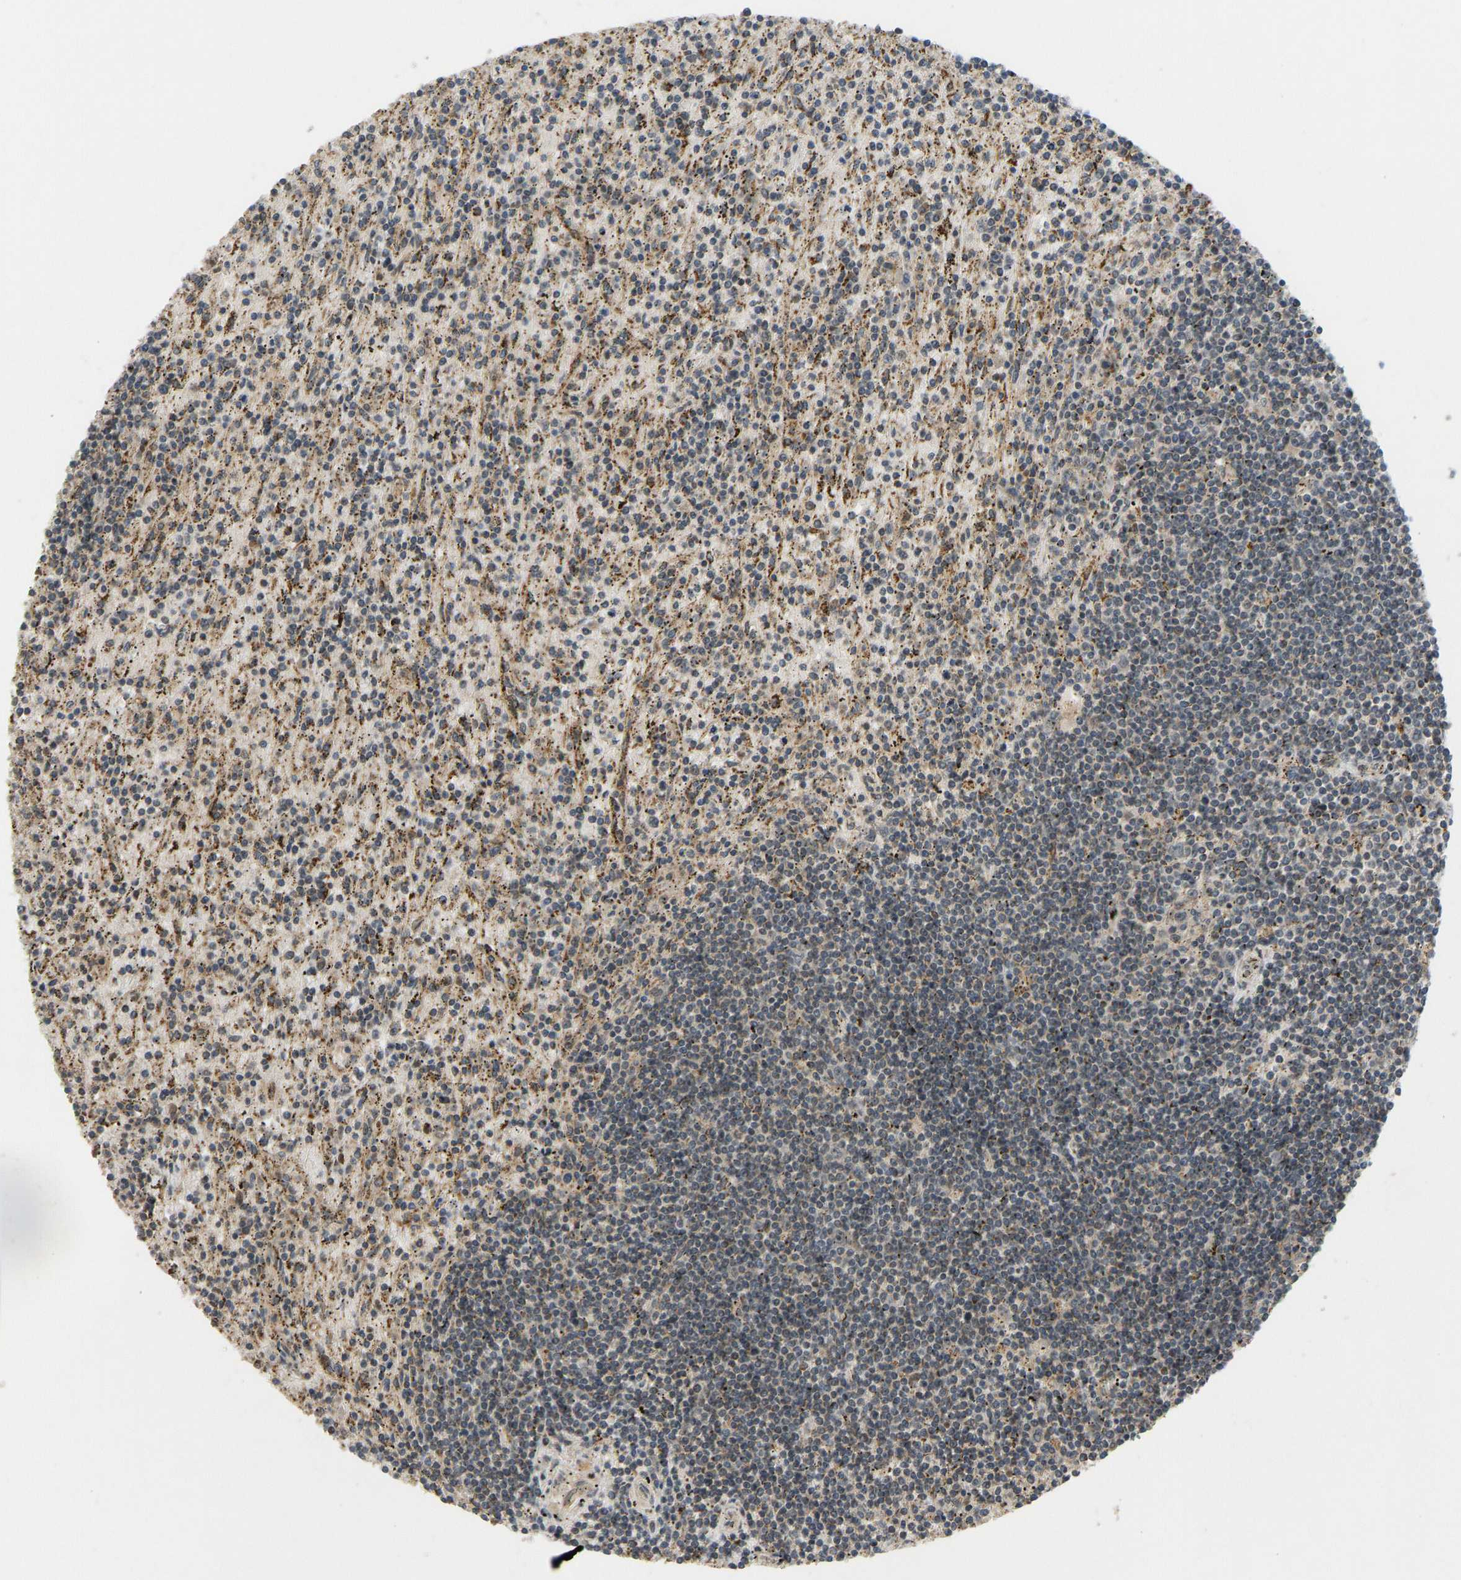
{"staining": {"intensity": "weak", "quantity": "25%-75%", "location": "cytoplasmic/membranous"}, "tissue": "lymphoma", "cell_type": "Tumor cells", "image_type": "cancer", "snomed": [{"axis": "morphology", "description": "Malignant lymphoma, non-Hodgkin's type, Low grade"}, {"axis": "topography", "description": "Spleen"}], "caption": "A brown stain labels weak cytoplasmic/membranous positivity of a protein in human lymphoma tumor cells.", "gene": "ACADS", "patient": {"sex": "male", "age": 76}}